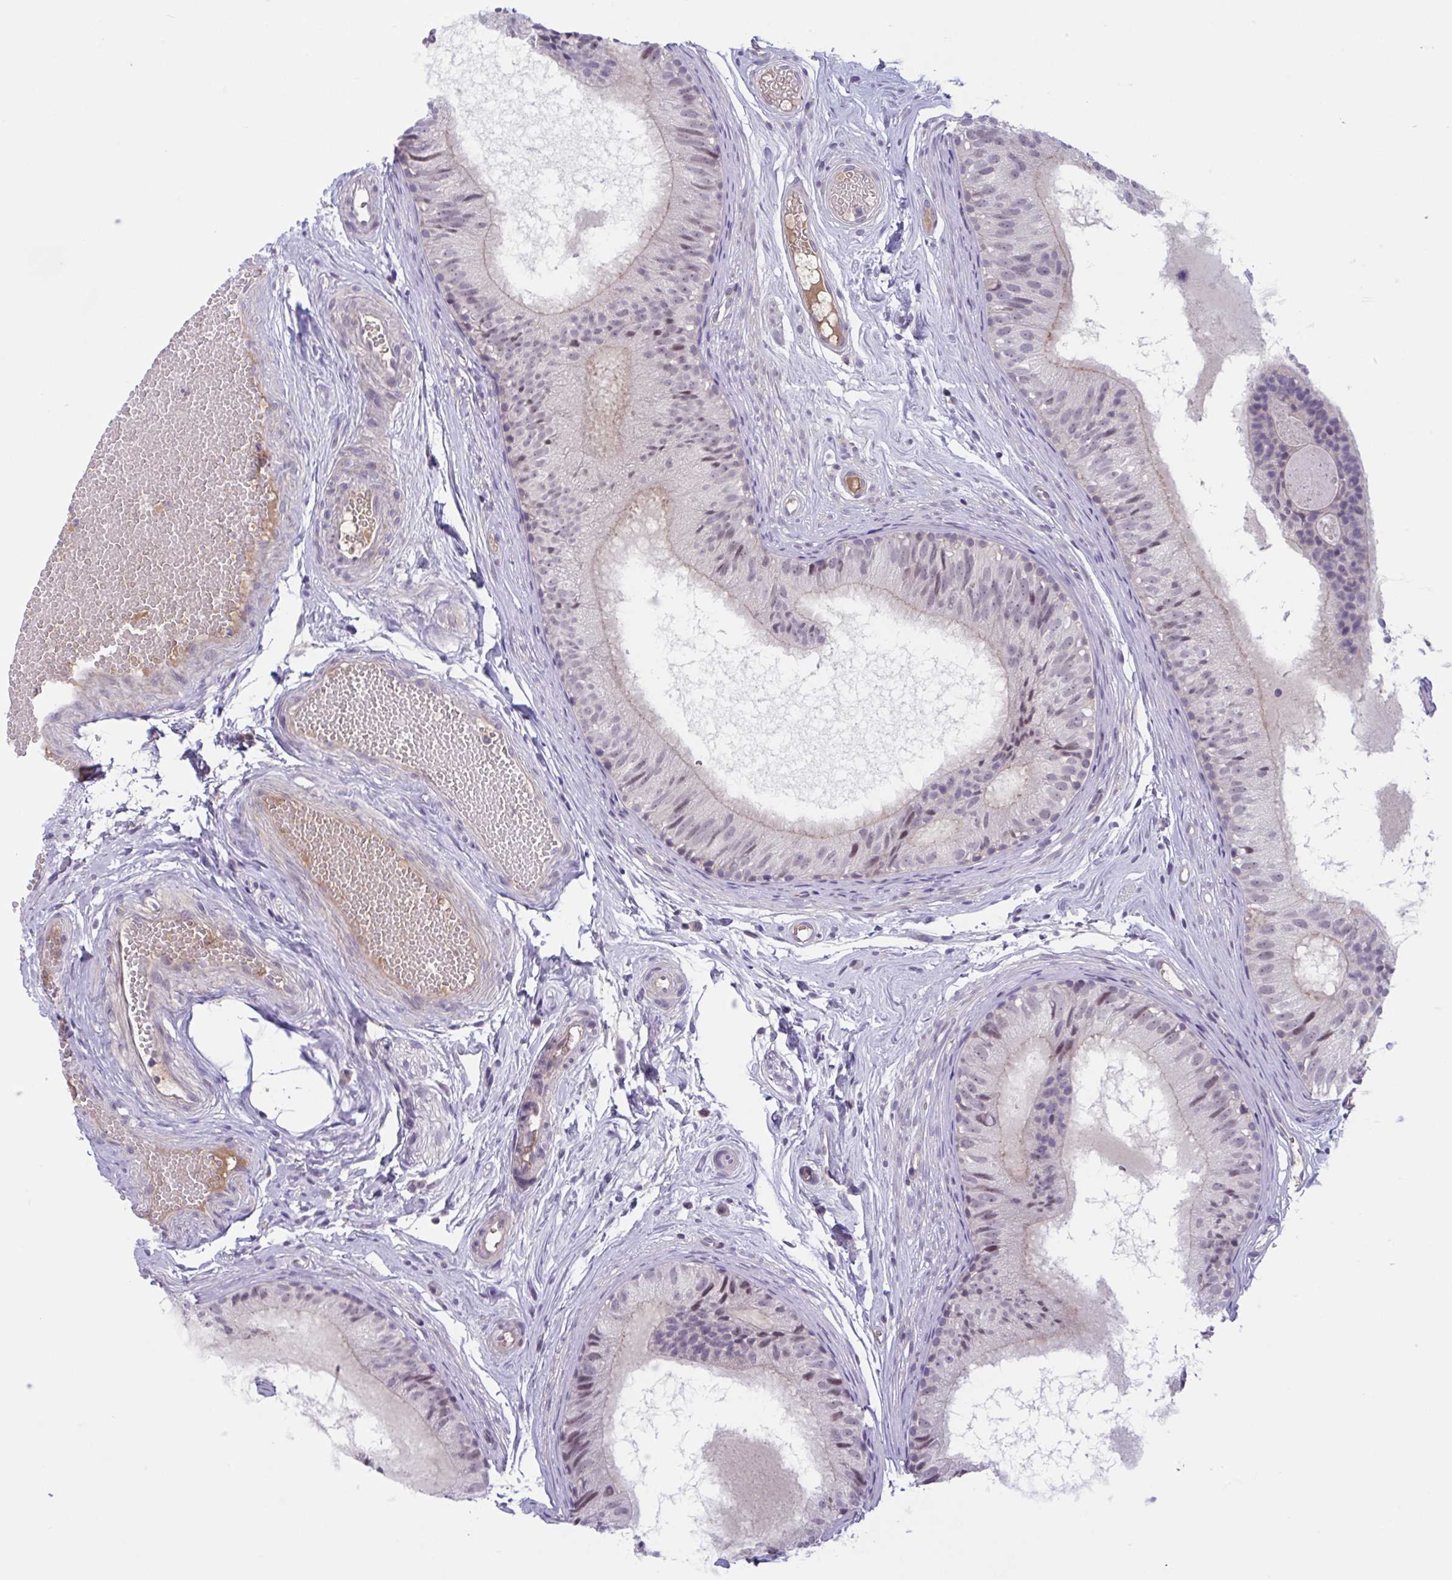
{"staining": {"intensity": "weak", "quantity": "25%-75%", "location": "cytoplasmic/membranous"}, "tissue": "epididymis", "cell_type": "Glandular cells", "image_type": "normal", "snomed": [{"axis": "morphology", "description": "Normal tissue, NOS"}, {"axis": "morphology", "description": "Seminoma, NOS"}, {"axis": "topography", "description": "Testis"}, {"axis": "topography", "description": "Epididymis"}], "caption": "Approximately 25%-75% of glandular cells in benign human epididymis display weak cytoplasmic/membranous protein expression as visualized by brown immunohistochemical staining.", "gene": "TTC7B", "patient": {"sex": "male", "age": 34}}